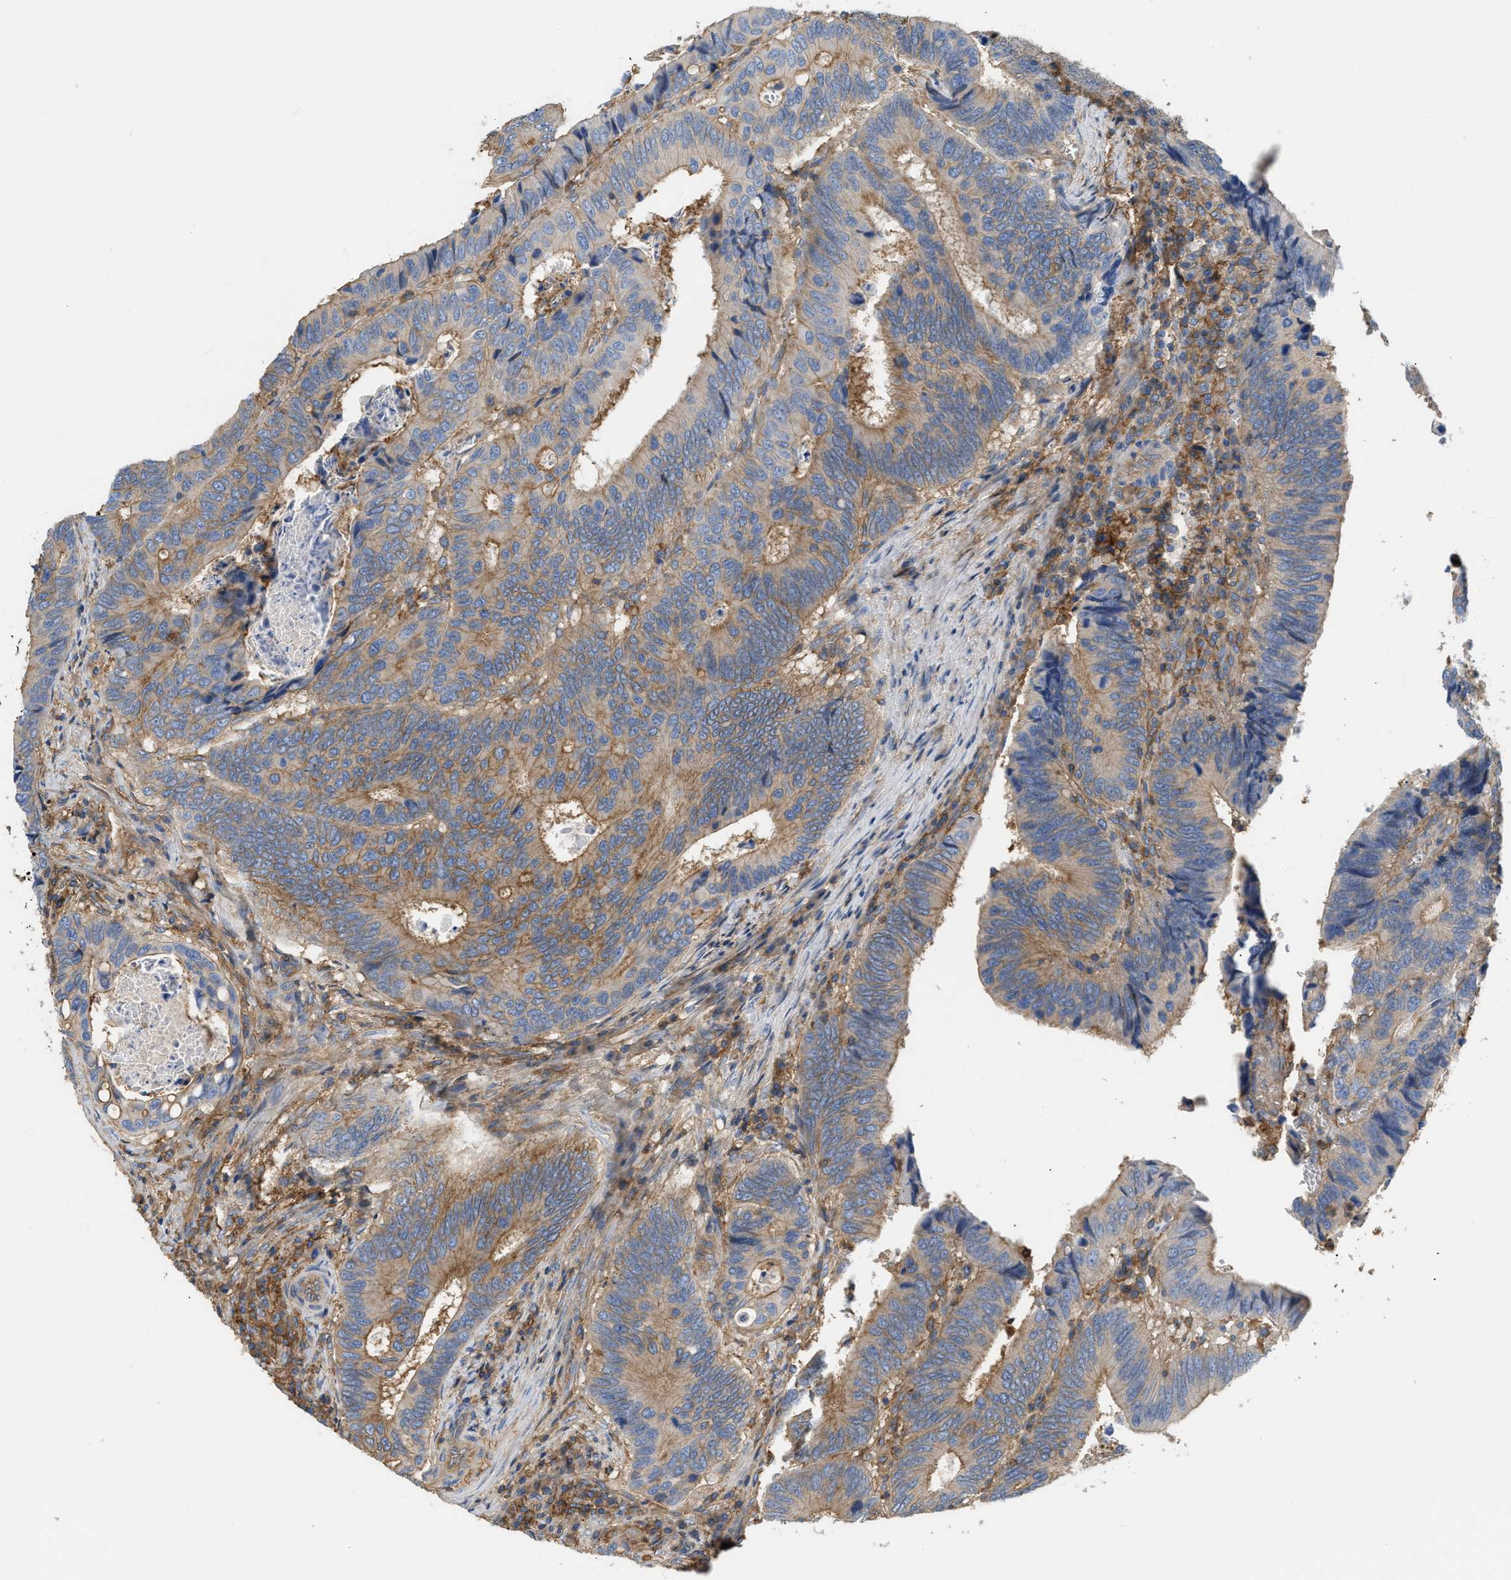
{"staining": {"intensity": "moderate", "quantity": ">75%", "location": "cytoplasmic/membranous"}, "tissue": "colorectal cancer", "cell_type": "Tumor cells", "image_type": "cancer", "snomed": [{"axis": "morphology", "description": "Inflammation, NOS"}, {"axis": "morphology", "description": "Adenocarcinoma, NOS"}, {"axis": "topography", "description": "Colon"}], "caption": "Tumor cells display medium levels of moderate cytoplasmic/membranous expression in approximately >75% of cells in colorectal adenocarcinoma.", "gene": "GNB4", "patient": {"sex": "male", "age": 72}}